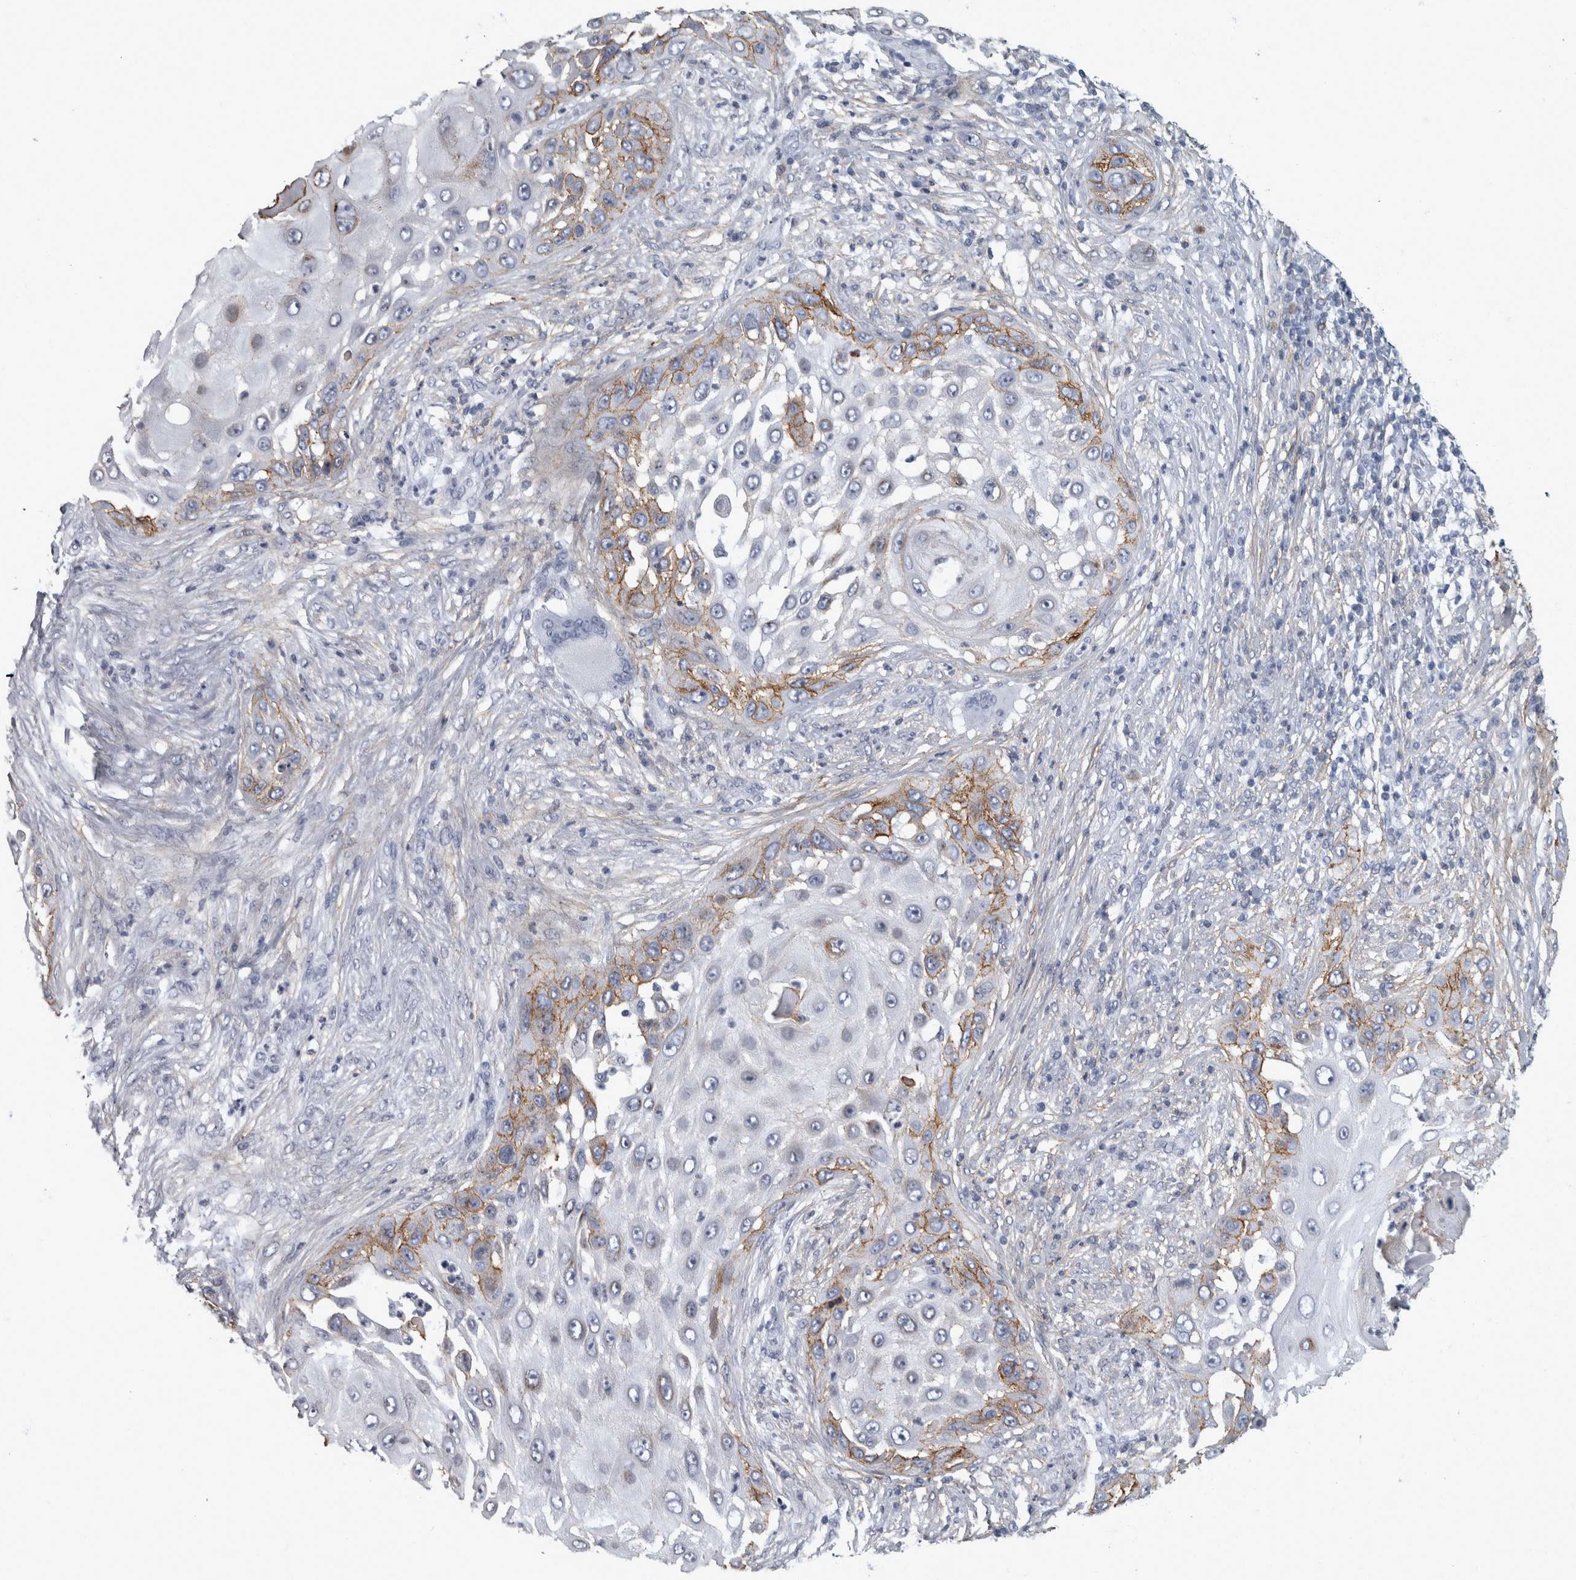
{"staining": {"intensity": "moderate", "quantity": "25%-75%", "location": "cytoplasmic/membranous"}, "tissue": "skin cancer", "cell_type": "Tumor cells", "image_type": "cancer", "snomed": [{"axis": "morphology", "description": "Squamous cell carcinoma, NOS"}, {"axis": "topography", "description": "Skin"}], "caption": "A micrograph of squamous cell carcinoma (skin) stained for a protein reveals moderate cytoplasmic/membranous brown staining in tumor cells.", "gene": "DSG2", "patient": {"sex": "female", "age": 44}}